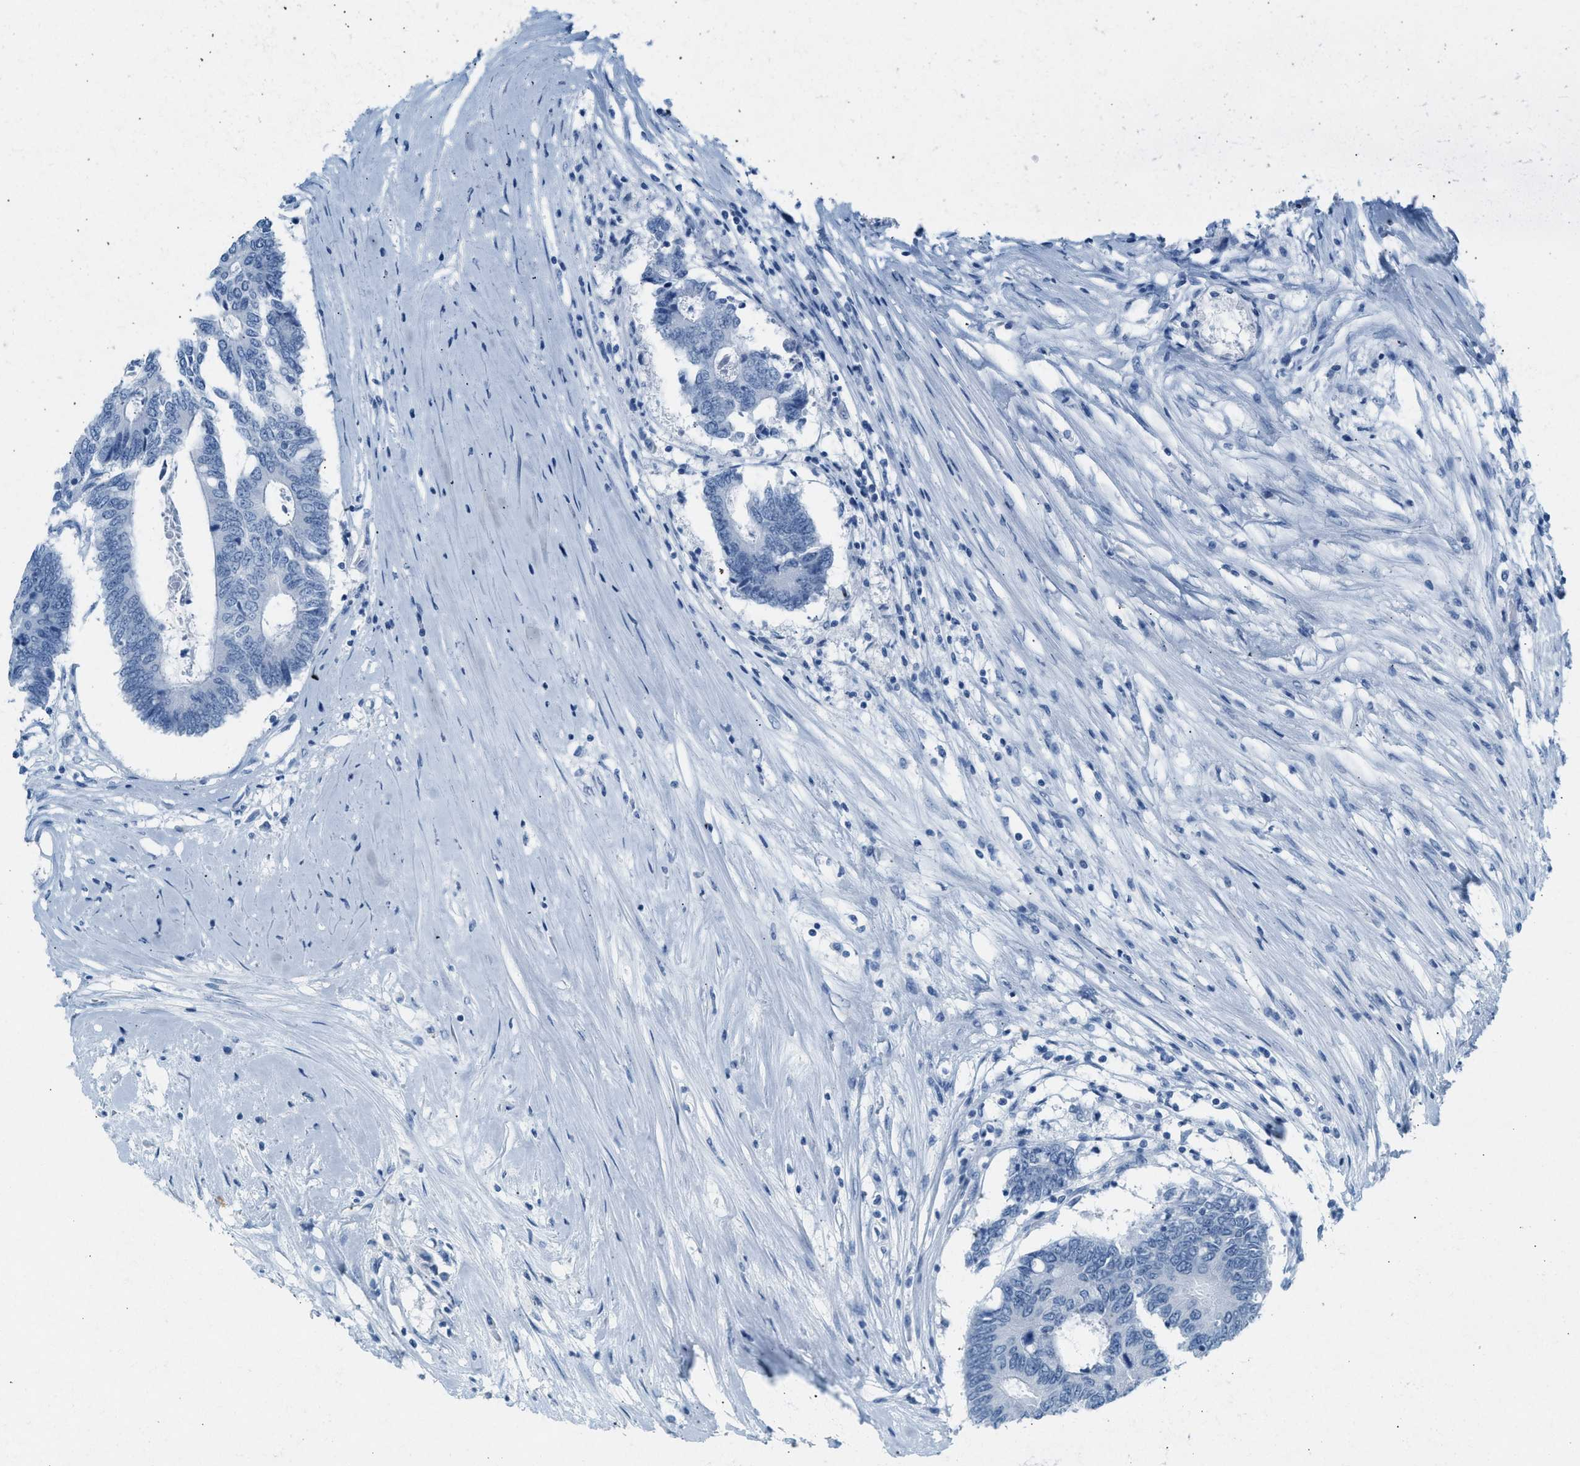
{"staining": {"intensity": "negative", "quantity": "none", "location": "none"}, "tissue": "colorectal cancer", "cell_type": "Tumor cells", "image_type": "cancer", "snomed": [{"axis": "morphology", "description": "Adenocarcinoma, NOS"}, {"axis": "topography", "description": "Rectum"}], "caption": "There is no significant staining in tumor cells of adenocarcinoma (colorectal).", "gene": "HHATL", "patient": {"sex": "male", "age": 63}}